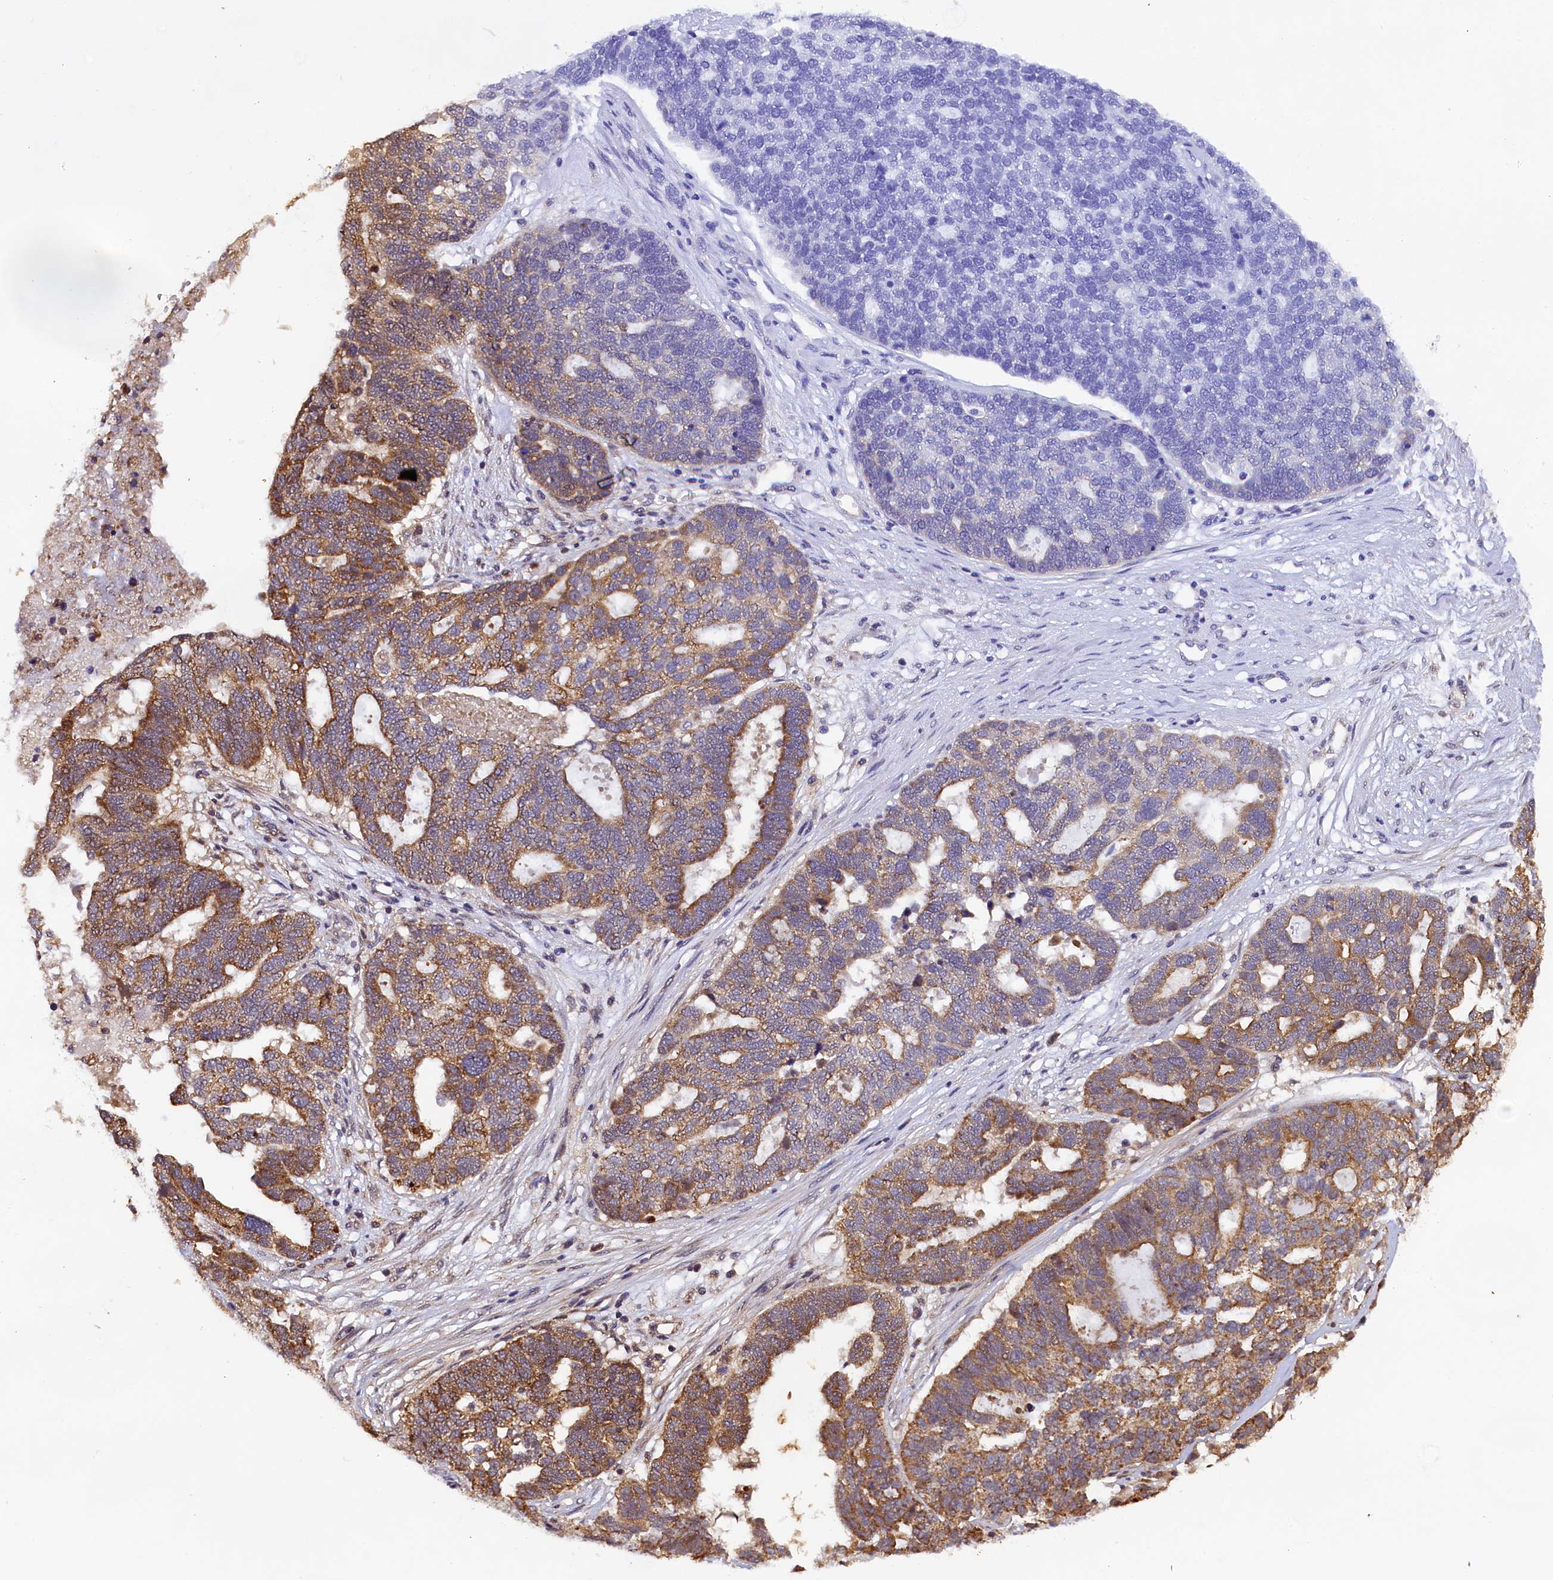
{"staining": {"intensity": "moderate", "quantity": ">75%", "location": "cytoplasmic/membranous"}, "tissue": "ovarian cancer", "cell_type": "Tumor cells", "image_type": "cancer", "snomed": [{"axis": "morphology", "description": "Cystadenocarcinoma, serous, NOS"}, {"axis": "topography", "description": "Ovary"}], "caption": "Human ovarian cancer stained with a protein marker displays moderate staining in tumor cells.", "gene": "DOHH", "patient": {"sex": "female", "age": 59}}